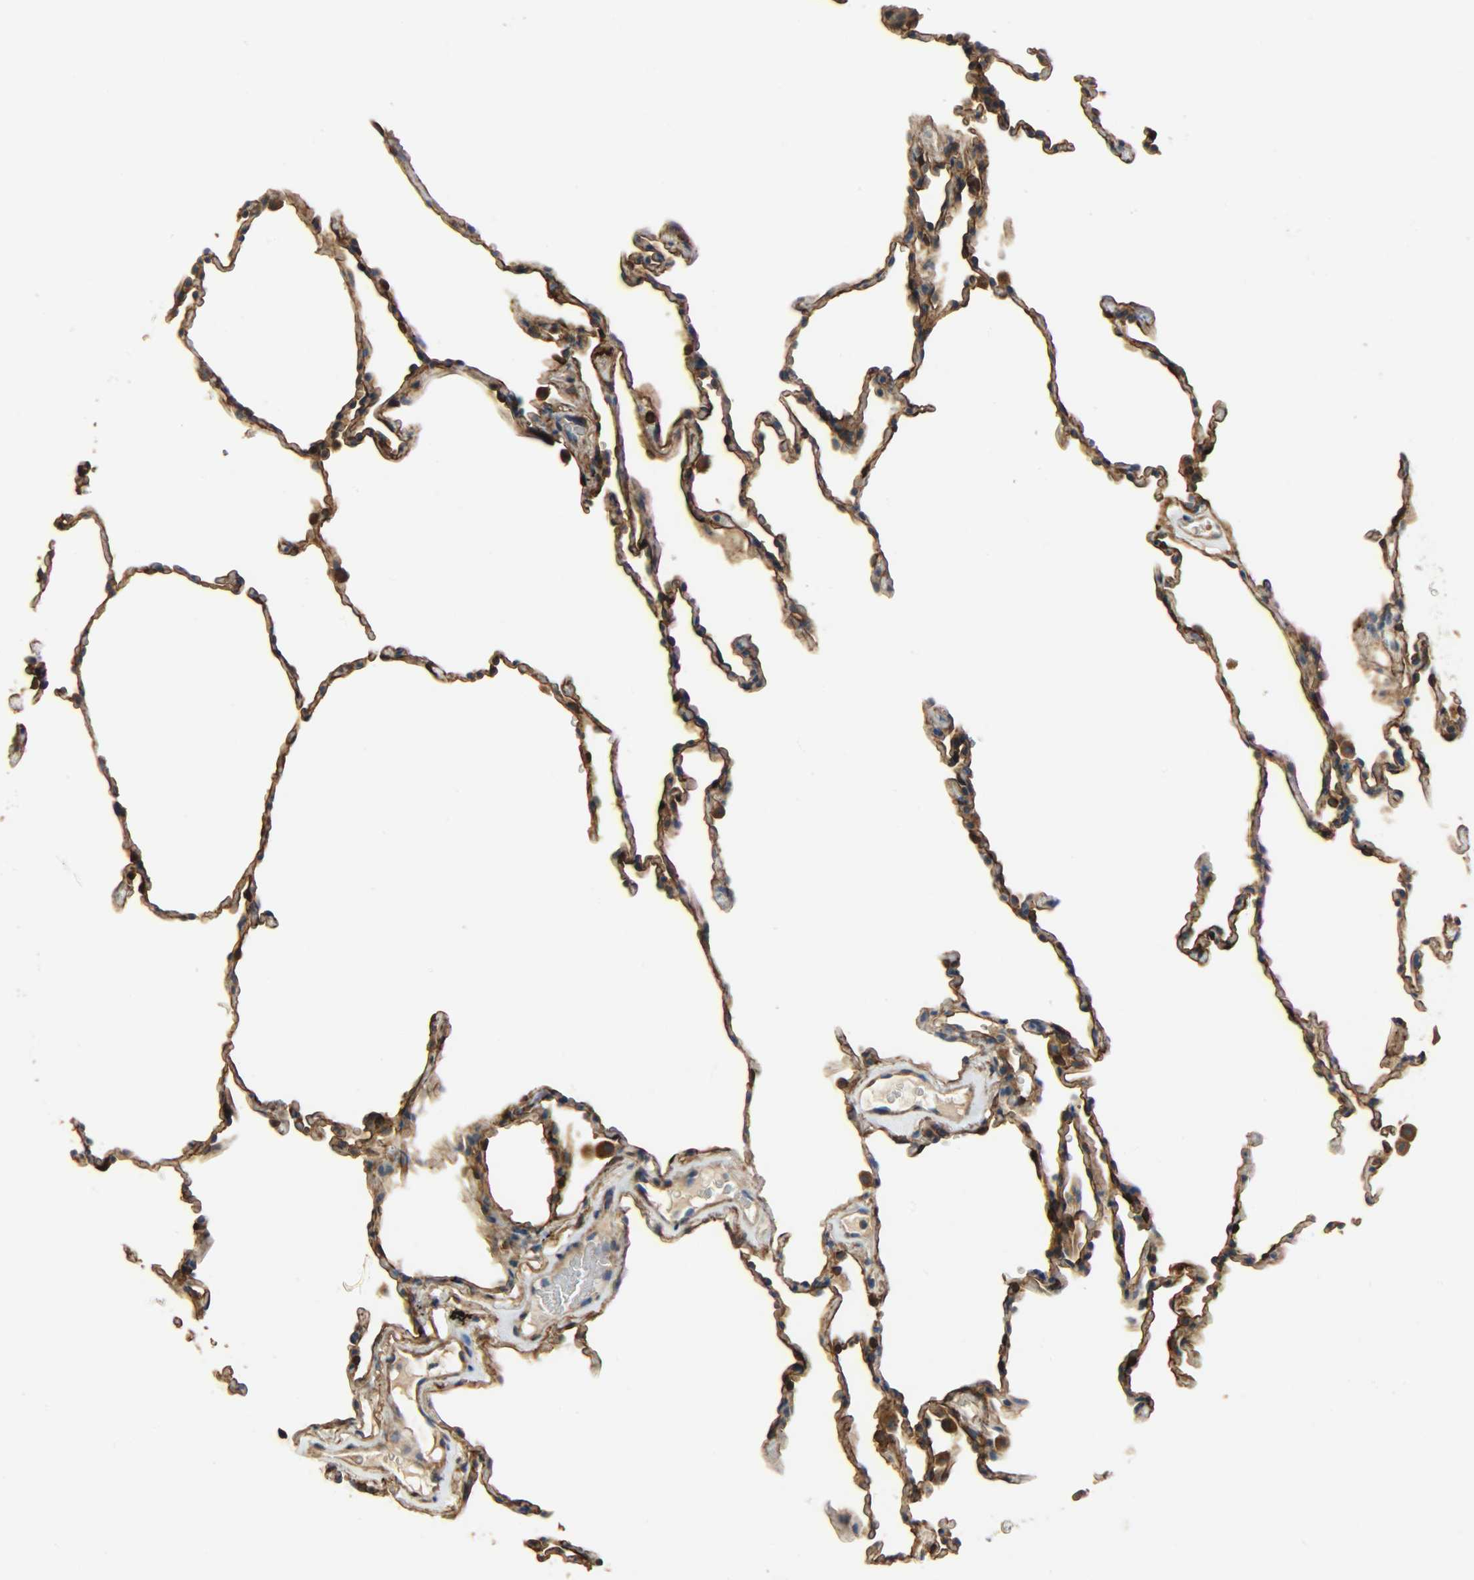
{"staining": {"intensity": "strong", "quantity": ">75%", "location": "cytoplasmic/membranous,nuclear"}, "tissue": "lung", "cell_type": "Alveolar cells", "image_type": "normal", "snomed": [{"axis": "morphology", "description": "Normal tissue, NOS"}, {"axis": "morphology", "description": "Soft tissue tumor metastatic"}, {"axis": "topography", "description": "Lung"}], "caption": "High-power microscopy captured an IHC photomicrograph of benign lung, revealing strong cytoplasmic/membranous,nuclear positivity in approximately >75% of alveolar cells. (DAB = brown stain, brightfield microscopy at high magnification).", "gene": "C1orf198", "patient": {"sex": "male", "age": 59}}